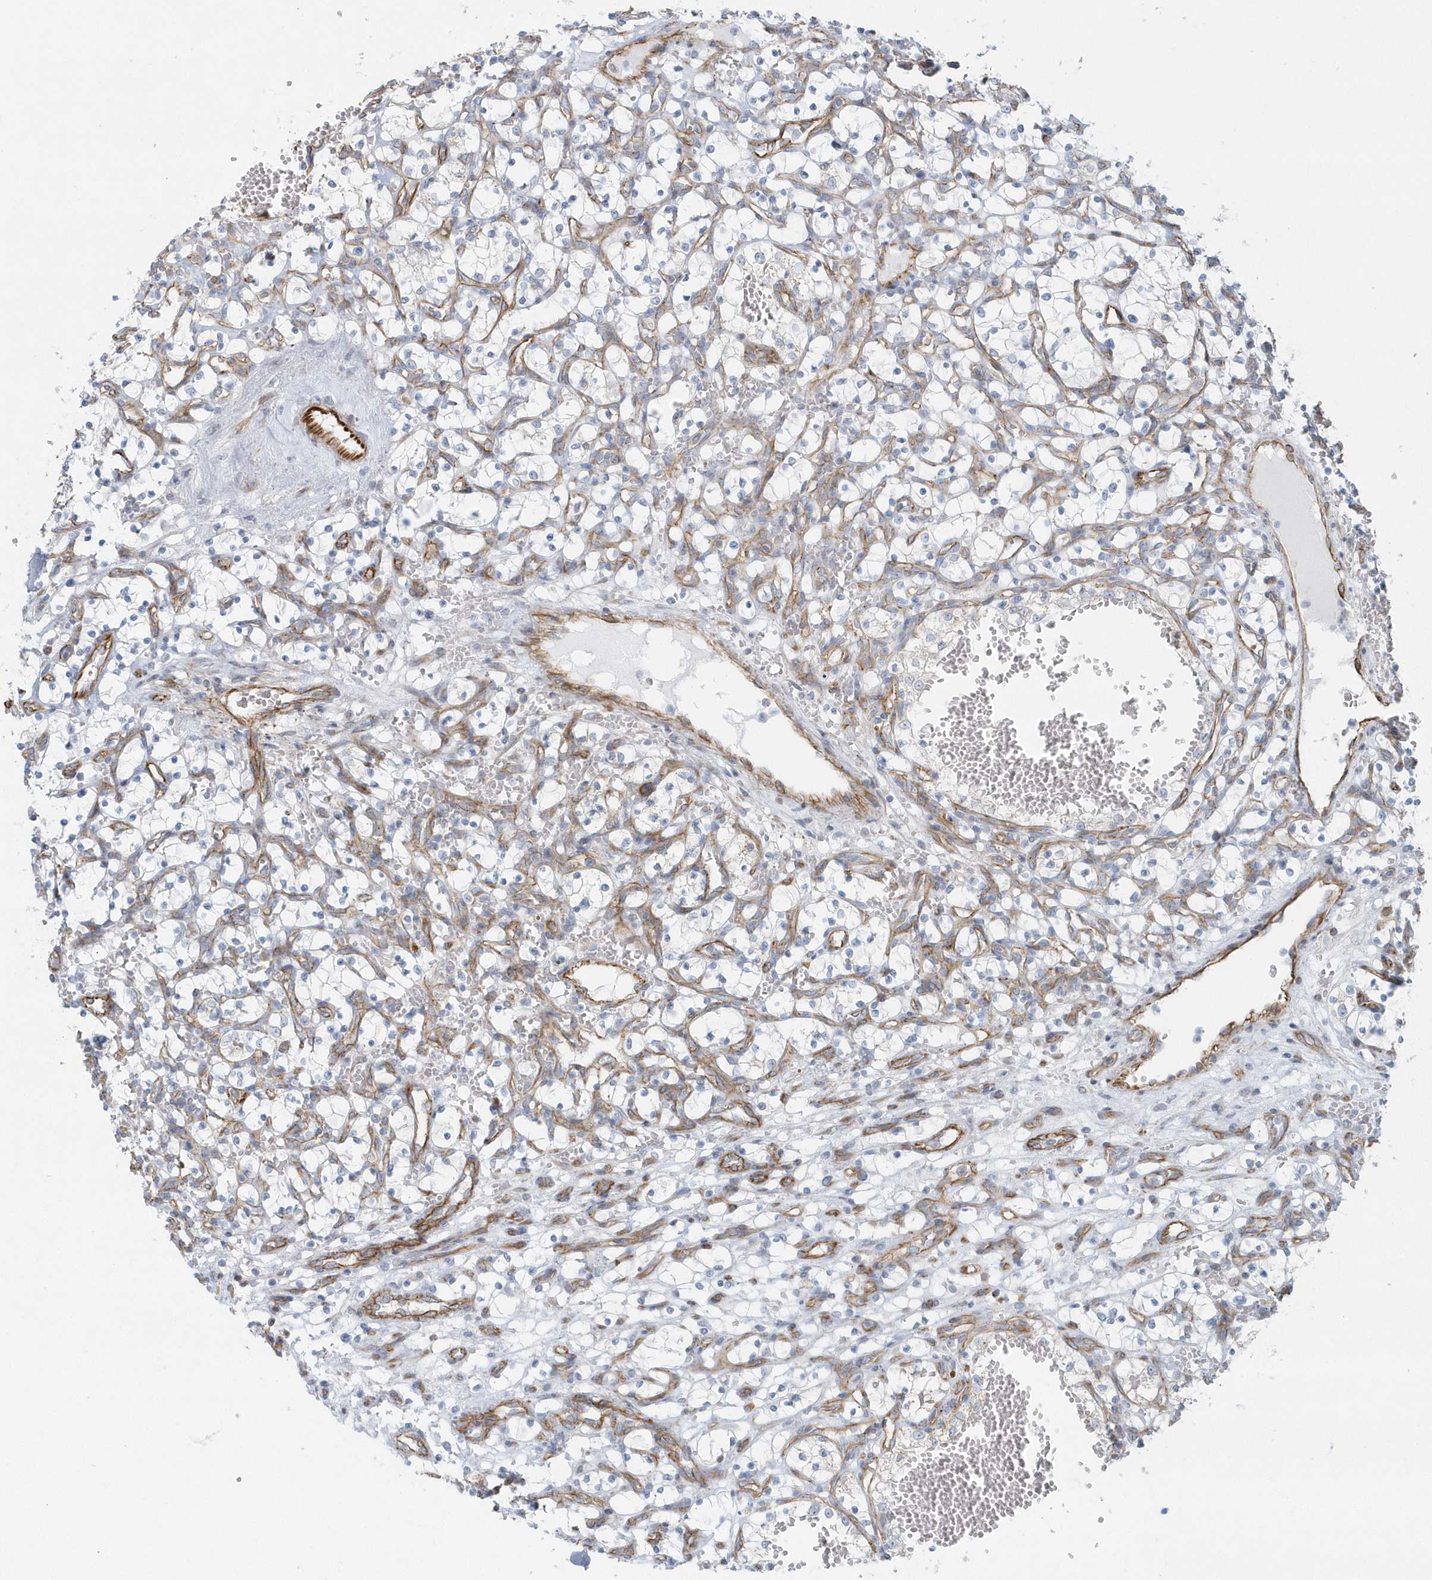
{"staining": {"intensity": "moderate", "quantity": "<25%", "location": "cytoplasmic/membranous"}, "tissue": "renal cancer", "cell_type": "Tumor cells", "image_type": "cancer", "snomed": [{"axis": "morphology", "description": "Adenocarcinoma, NOS"}, {"axis": "topography", "description": "Kidney"}], "caption": "The image shows a brown stain indicating the presence of a protein in the cytoplasmic/membranous of tumor cells in renal cancer. The staining was performed using DAB to visualize the protein expression in brown, while the nuclei were stained in blue with hematoxylin (Magnification: 20x).", "gene": "GPR152", "patient": {"sex": "female", "age": 69}}